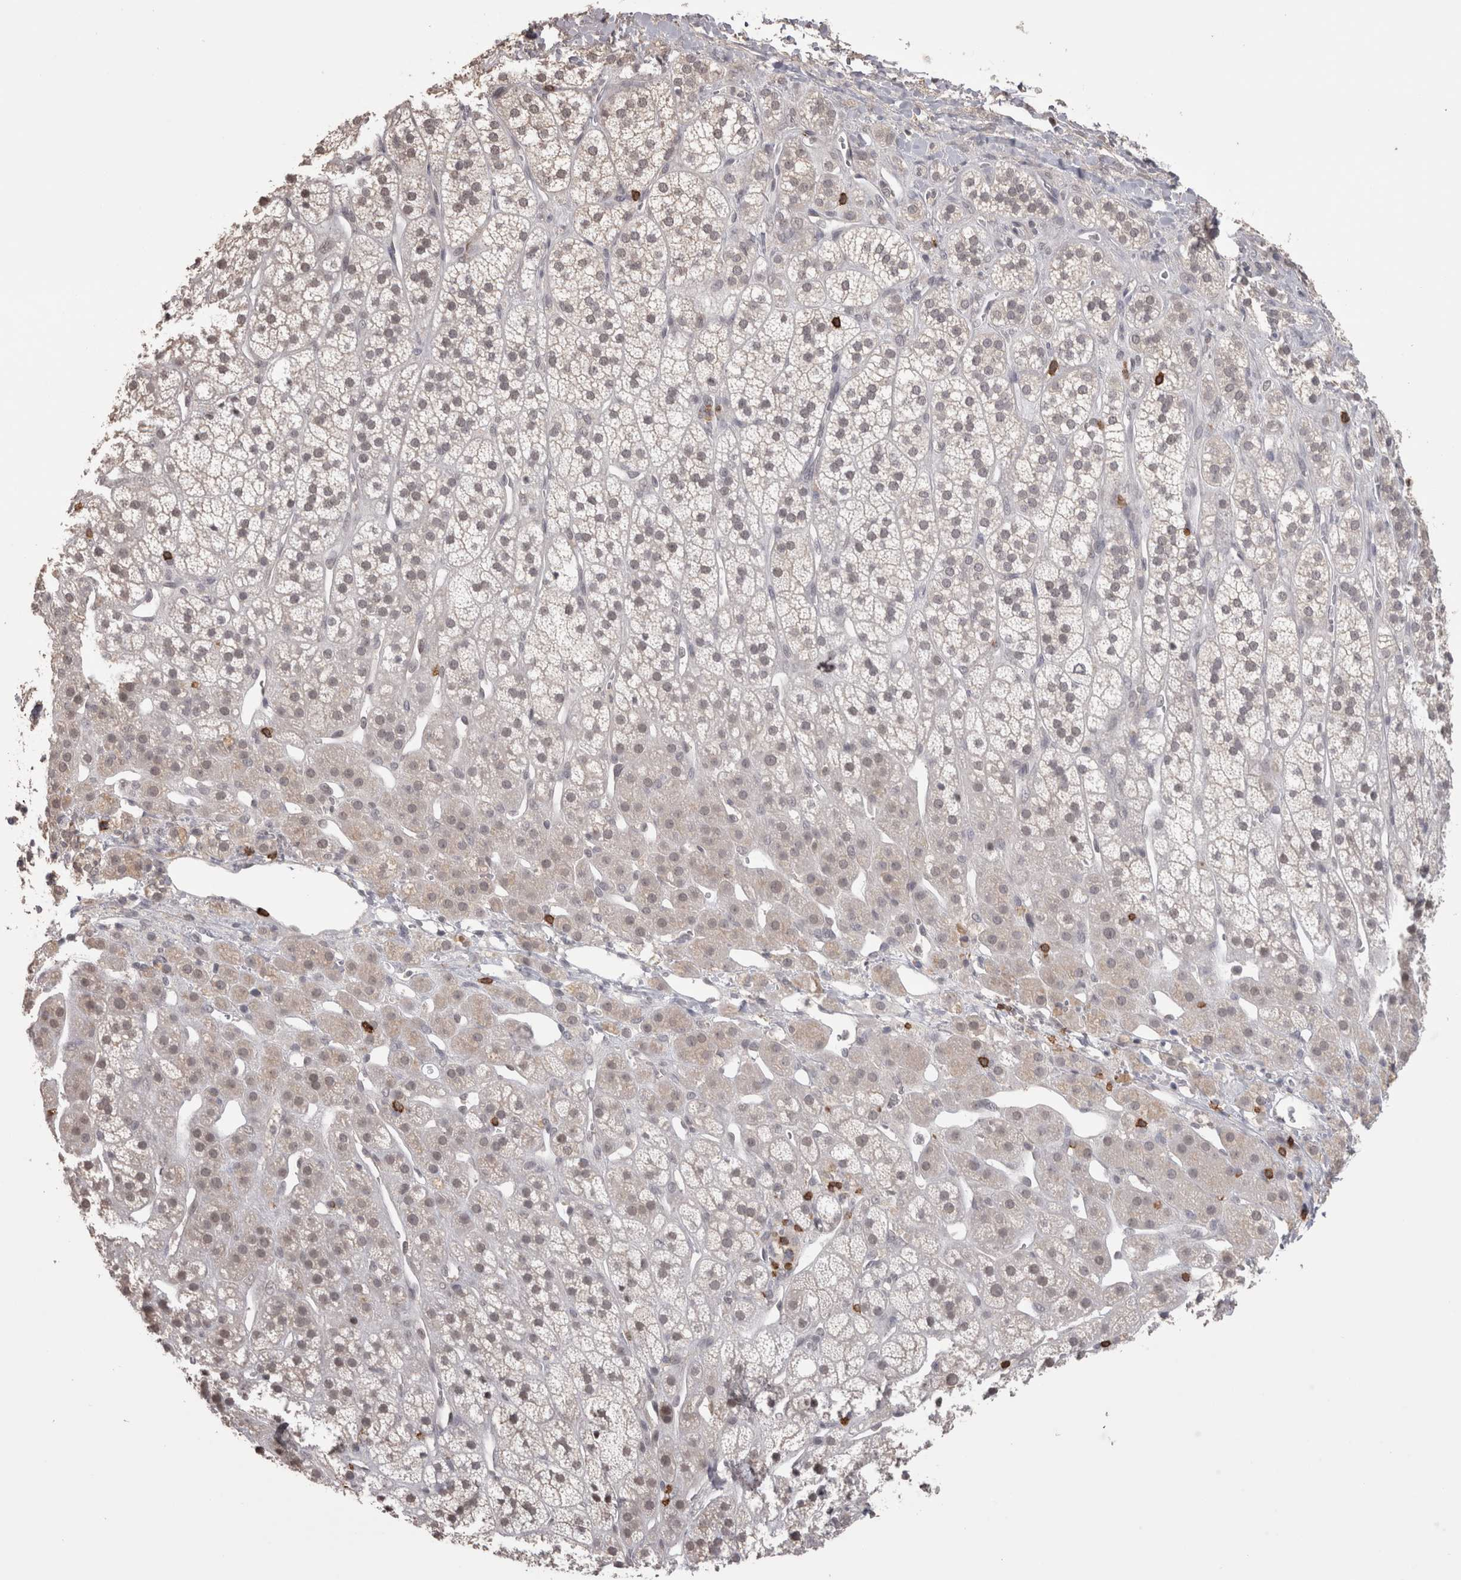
{"staining": {"intensity": "weak", "quantity": "<25%", "location": "cytoplasmic/membranous,nuclear"}, "tissue": "adrenal gland", "cell_type": "Glandular cells", "image_type": "normal", "snomed": [{"axis": "morphology", "description": "Normal tissue, NOS"}, {"axis": "topography", "description": "Adrenal gland"}], "caption": "Immunohistochemical staining of benign human adrenal gland displays no significant expression in glandular cells. Nuclei are stained in blue.", "gene": "SKAP1", "patient": {"sex": "male", "age": 56}}